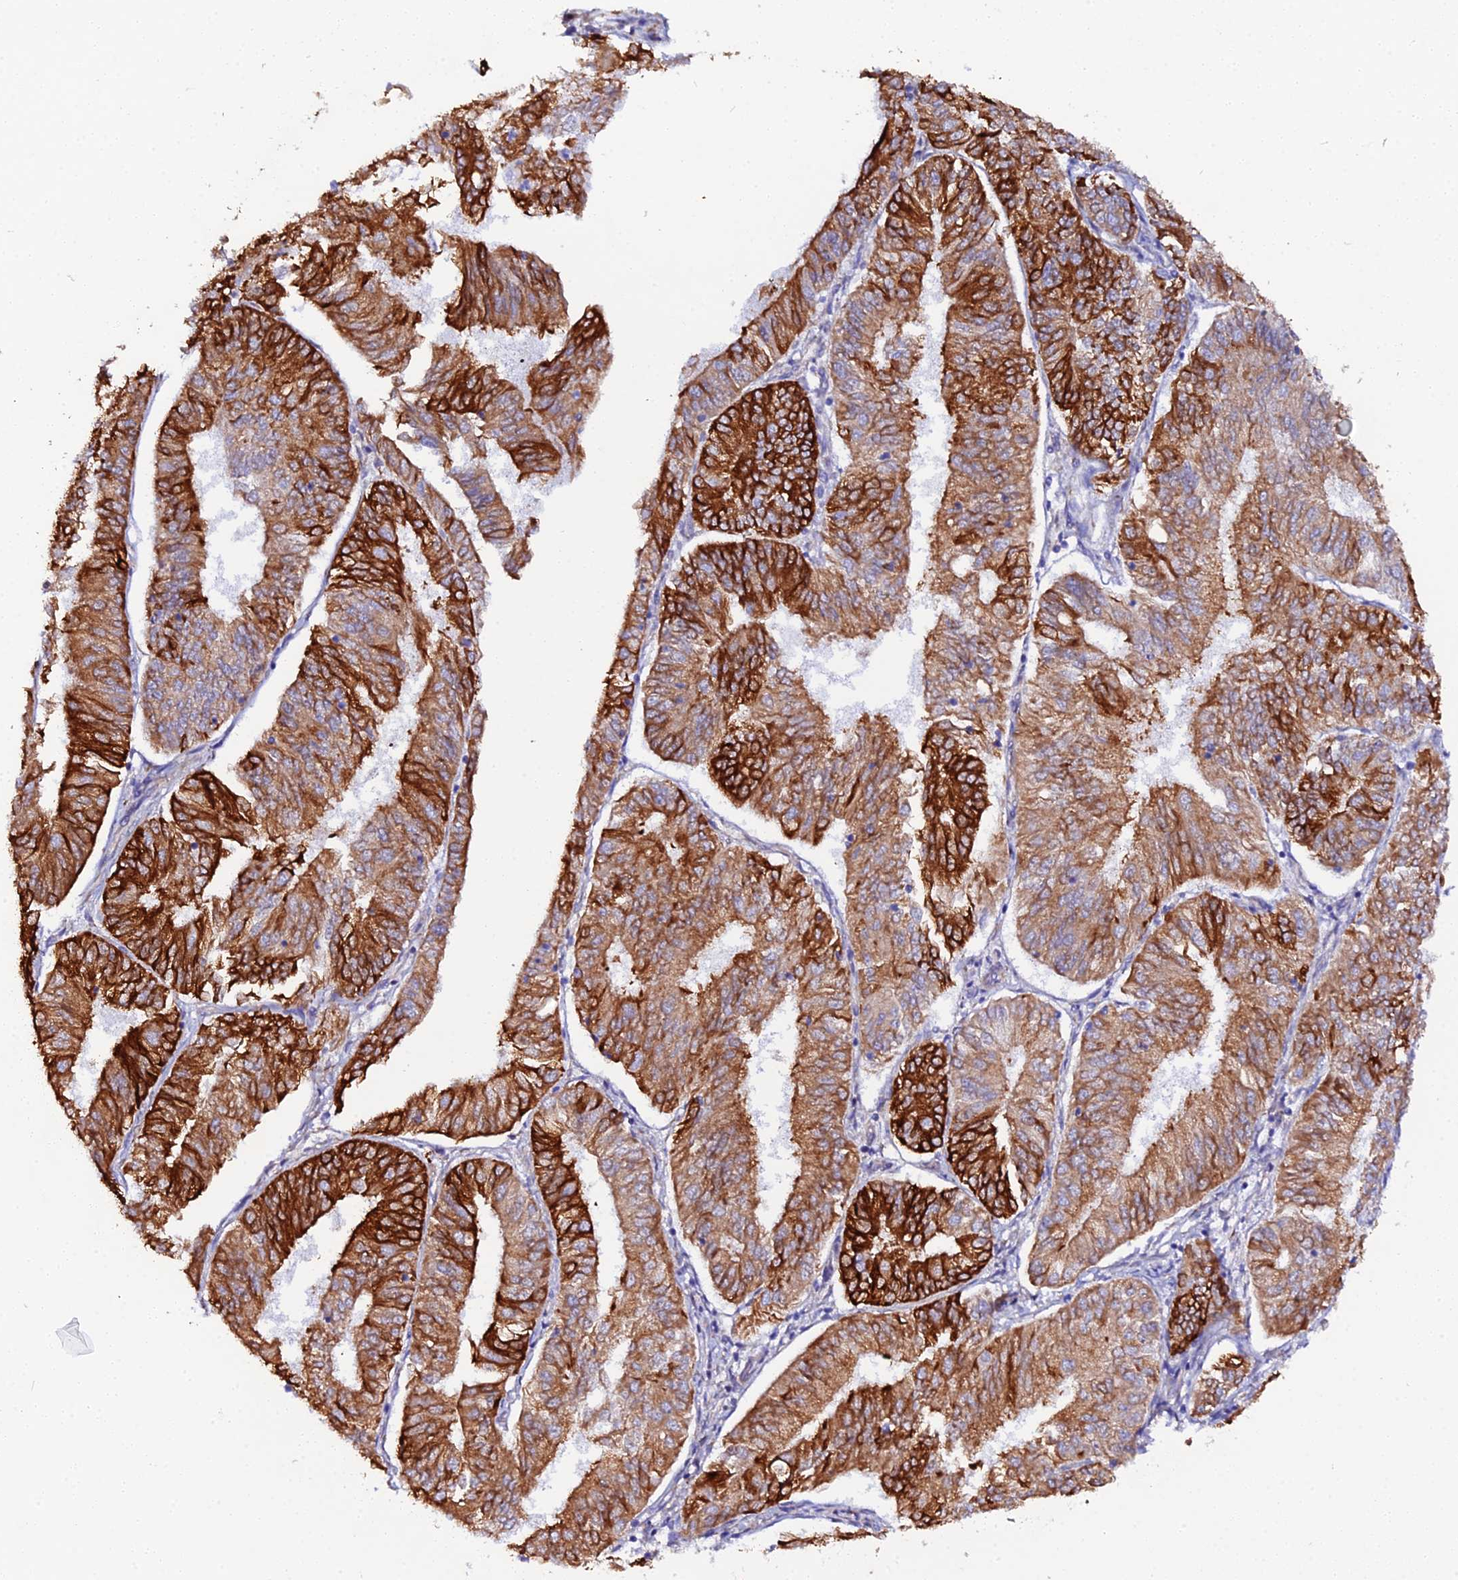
{"staining": {"intensity": "strong", "quantity": ">75%", "location": "cytoplasmic/membranous"}, "tissue": "endometrial cancer", "cell_type": "Tumor cells", "image_type": "cancer", "snomed": [{"axis": "morphology", "description": "Adenocarcinoma, NOS"}, {"axis": "topography", "description": "Endometrium"}], "caption": "A brown stain shows strong cytoplasmic/membranous positivity of a protein in endometrial cancer tumor cells. The protein of interest is stained brown, and the nuclei are stained in blue (DAB IHC with brightfield microscopy, high magnification).", "gene": "CFAP45", "patient": {"sex": "female", "age": 58}}